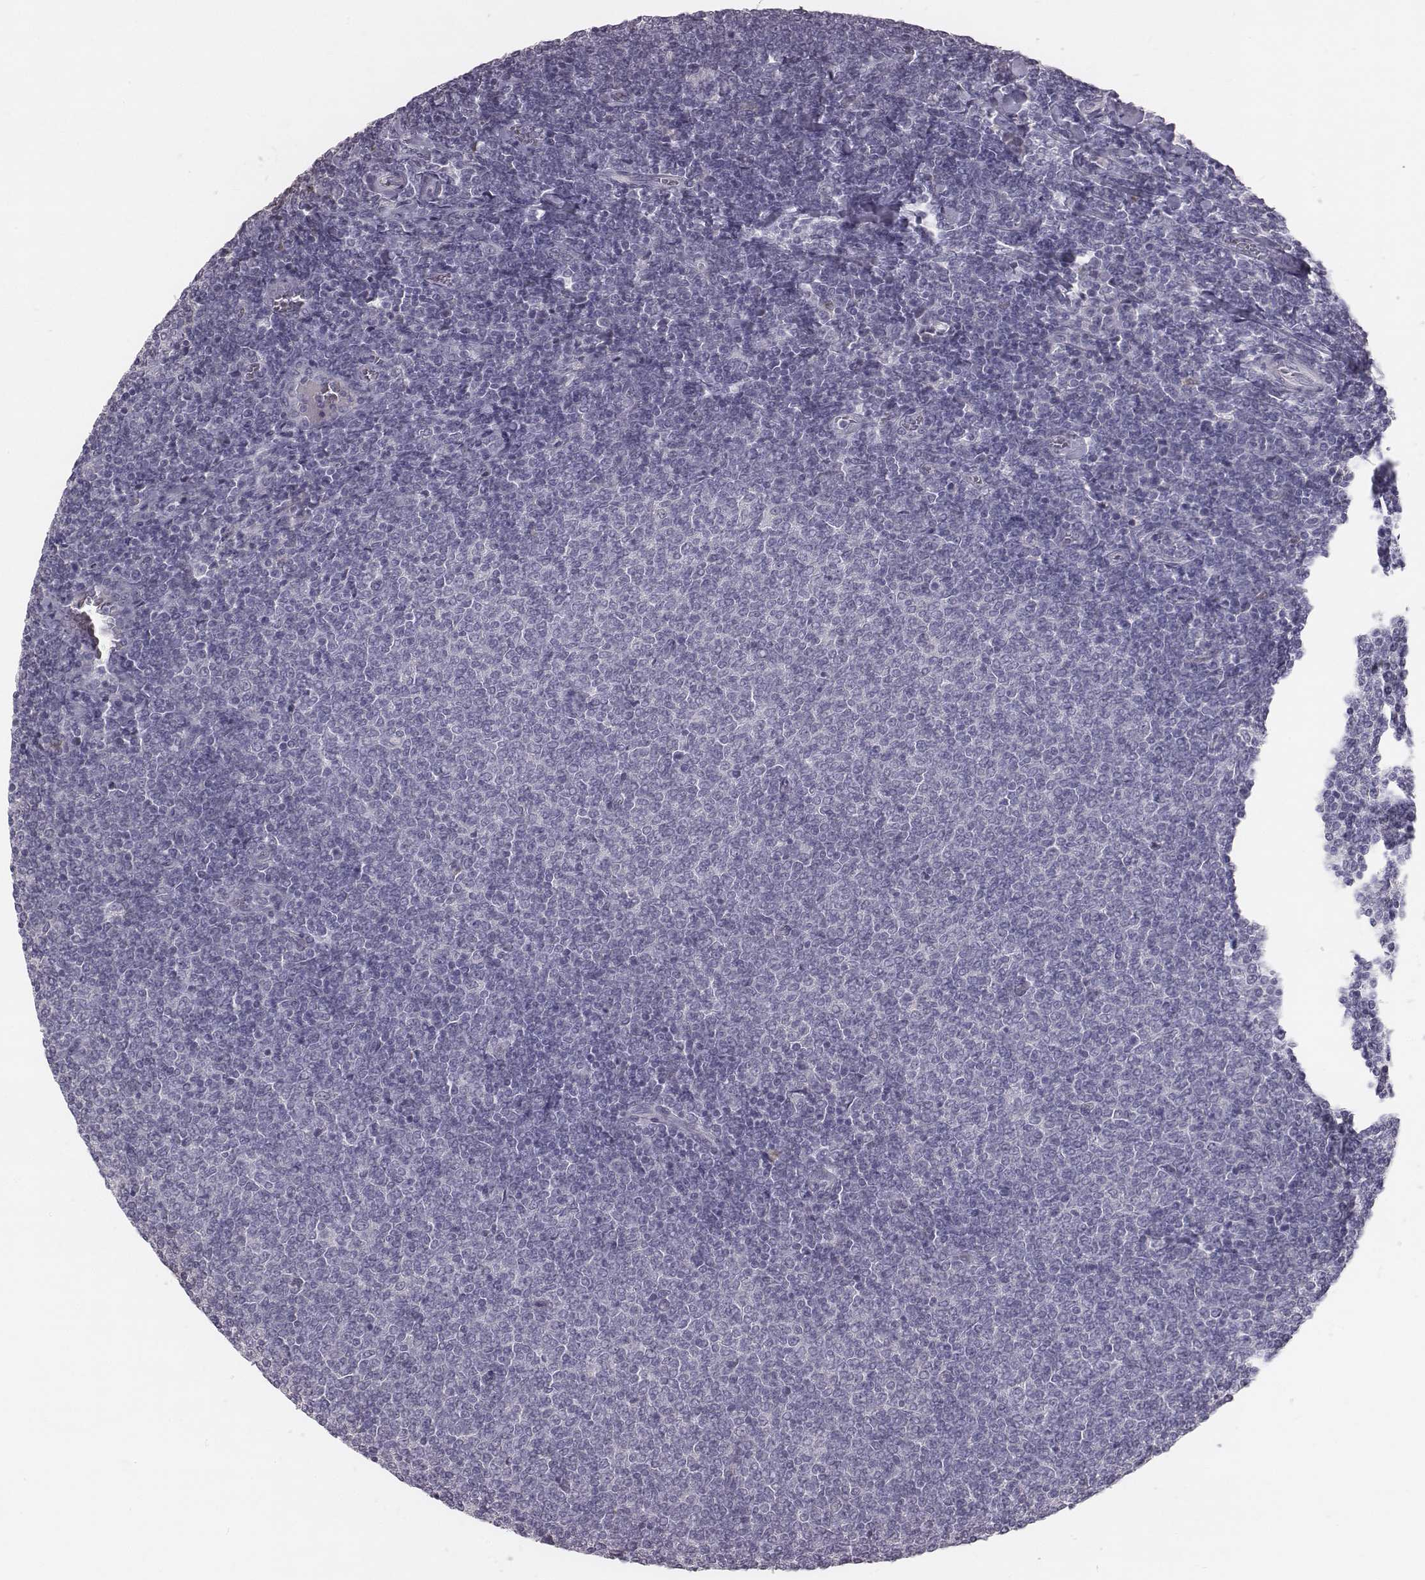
{"staining": {"intensity": "negative", "quantity": "none", "location": "none"}, "tissue": "lymphoma", "cell_type": "Tumor cells", "image_type": "cancer", "snomed": [{"axis": "morphology", "description": "Malignant lymphoma, non-Hodgkin's type, Low grade"}, {"axis": "topography", "description": "Lymph node"}], "caption": "Tumor cells are negative for brown protein staining in low-grade malignant lymphoma, non-Hodgkin's type.", "gene": "C6orf58", "patient": {"sex": "male", "age": 52}}